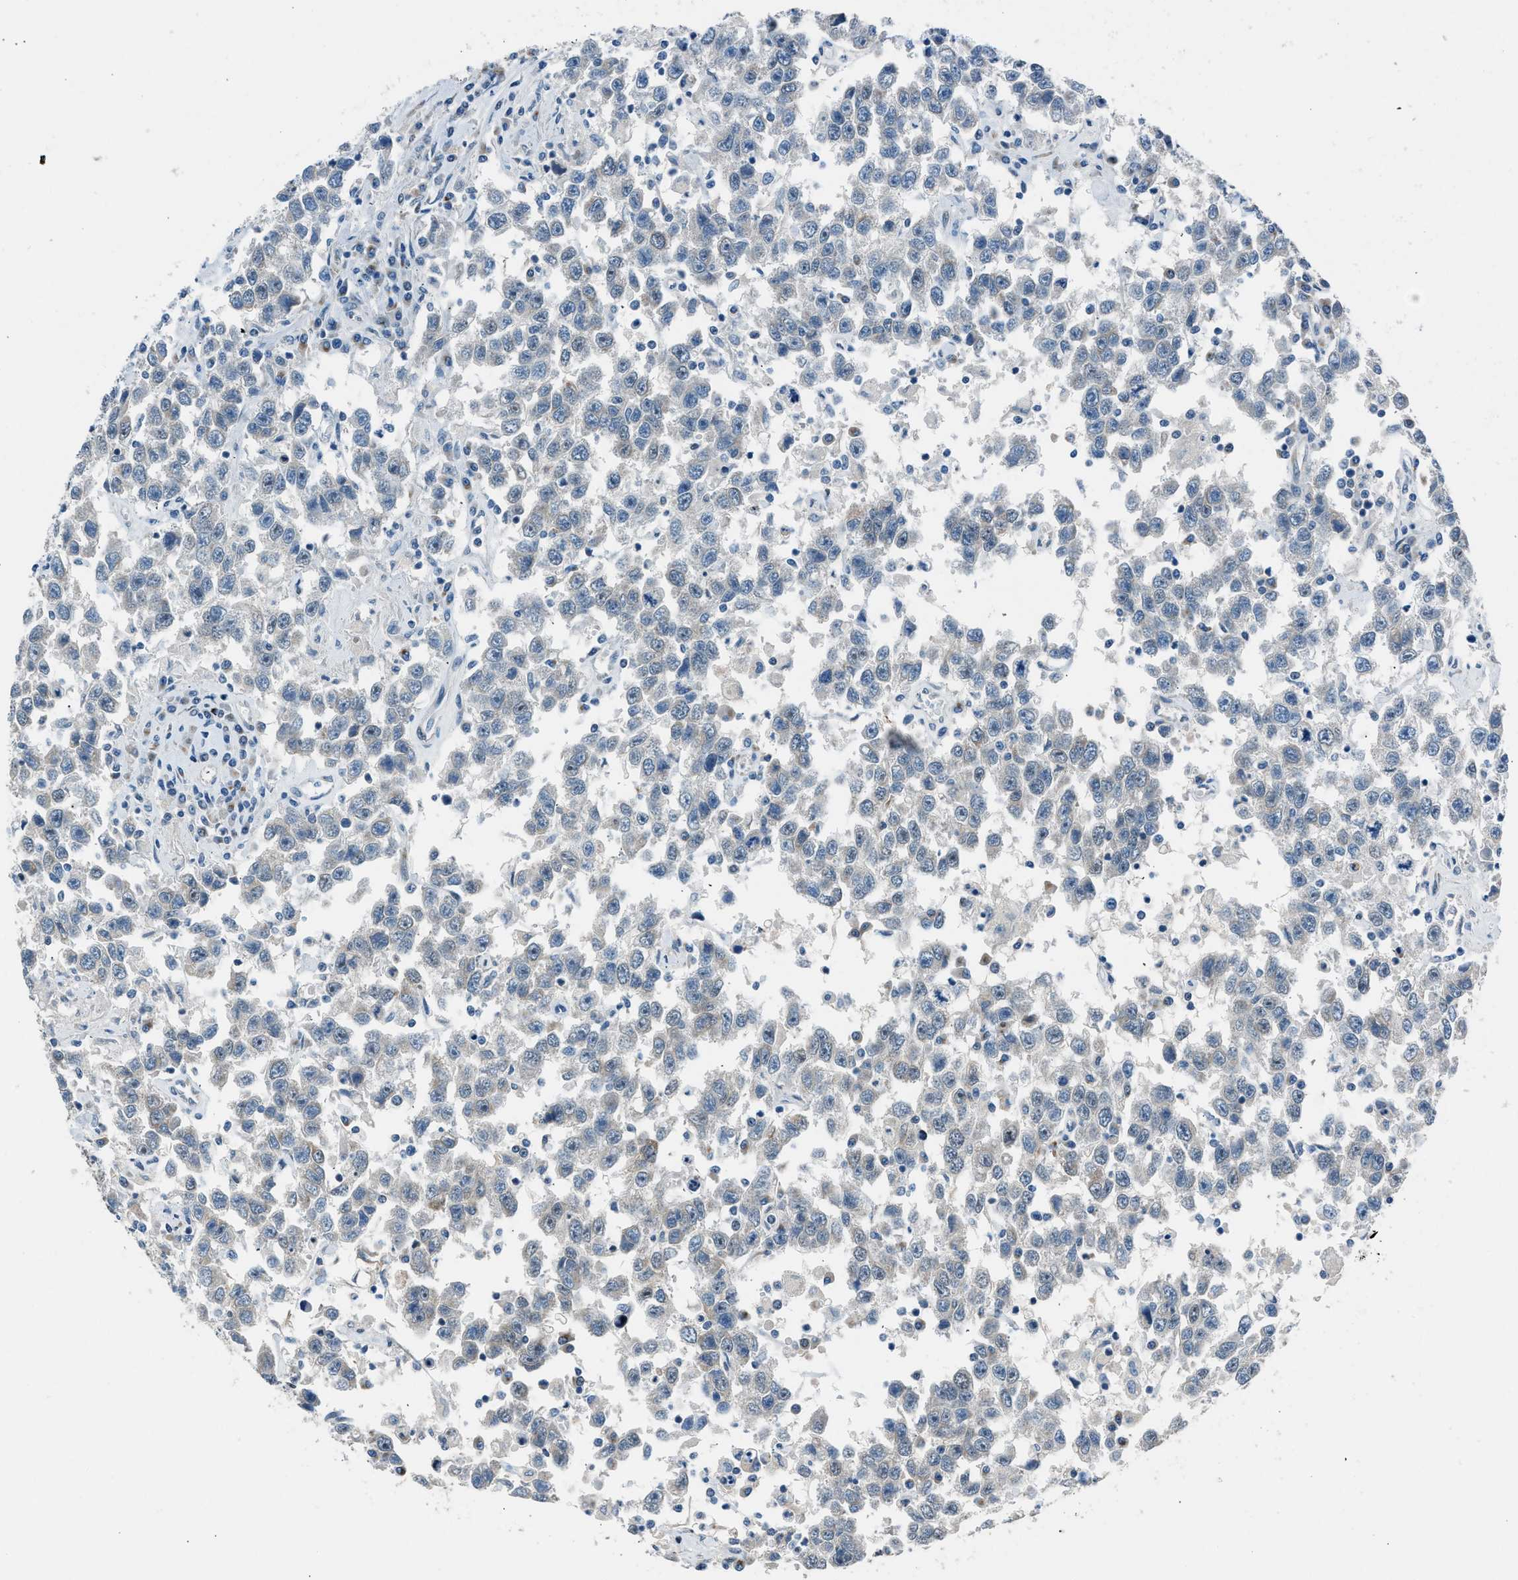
{"staining": {"intensity": "negative", "quantity": "none", "location": "none"}, "tissue": "testis cancer", "cell_type": "Tumor cells", "image_type": "cancer", "snomed": [{"axis": "morphology", "description": "Seminoma, NOS"}, {"axis": "topography", "description": "Testis"}], "caption": "Testis cancer (seminoma) was stained to show a protein in brown. There is no significant expression in tumor cells.", "gene": "RNF41", "patient": {"sex": "male", "age": 41}}